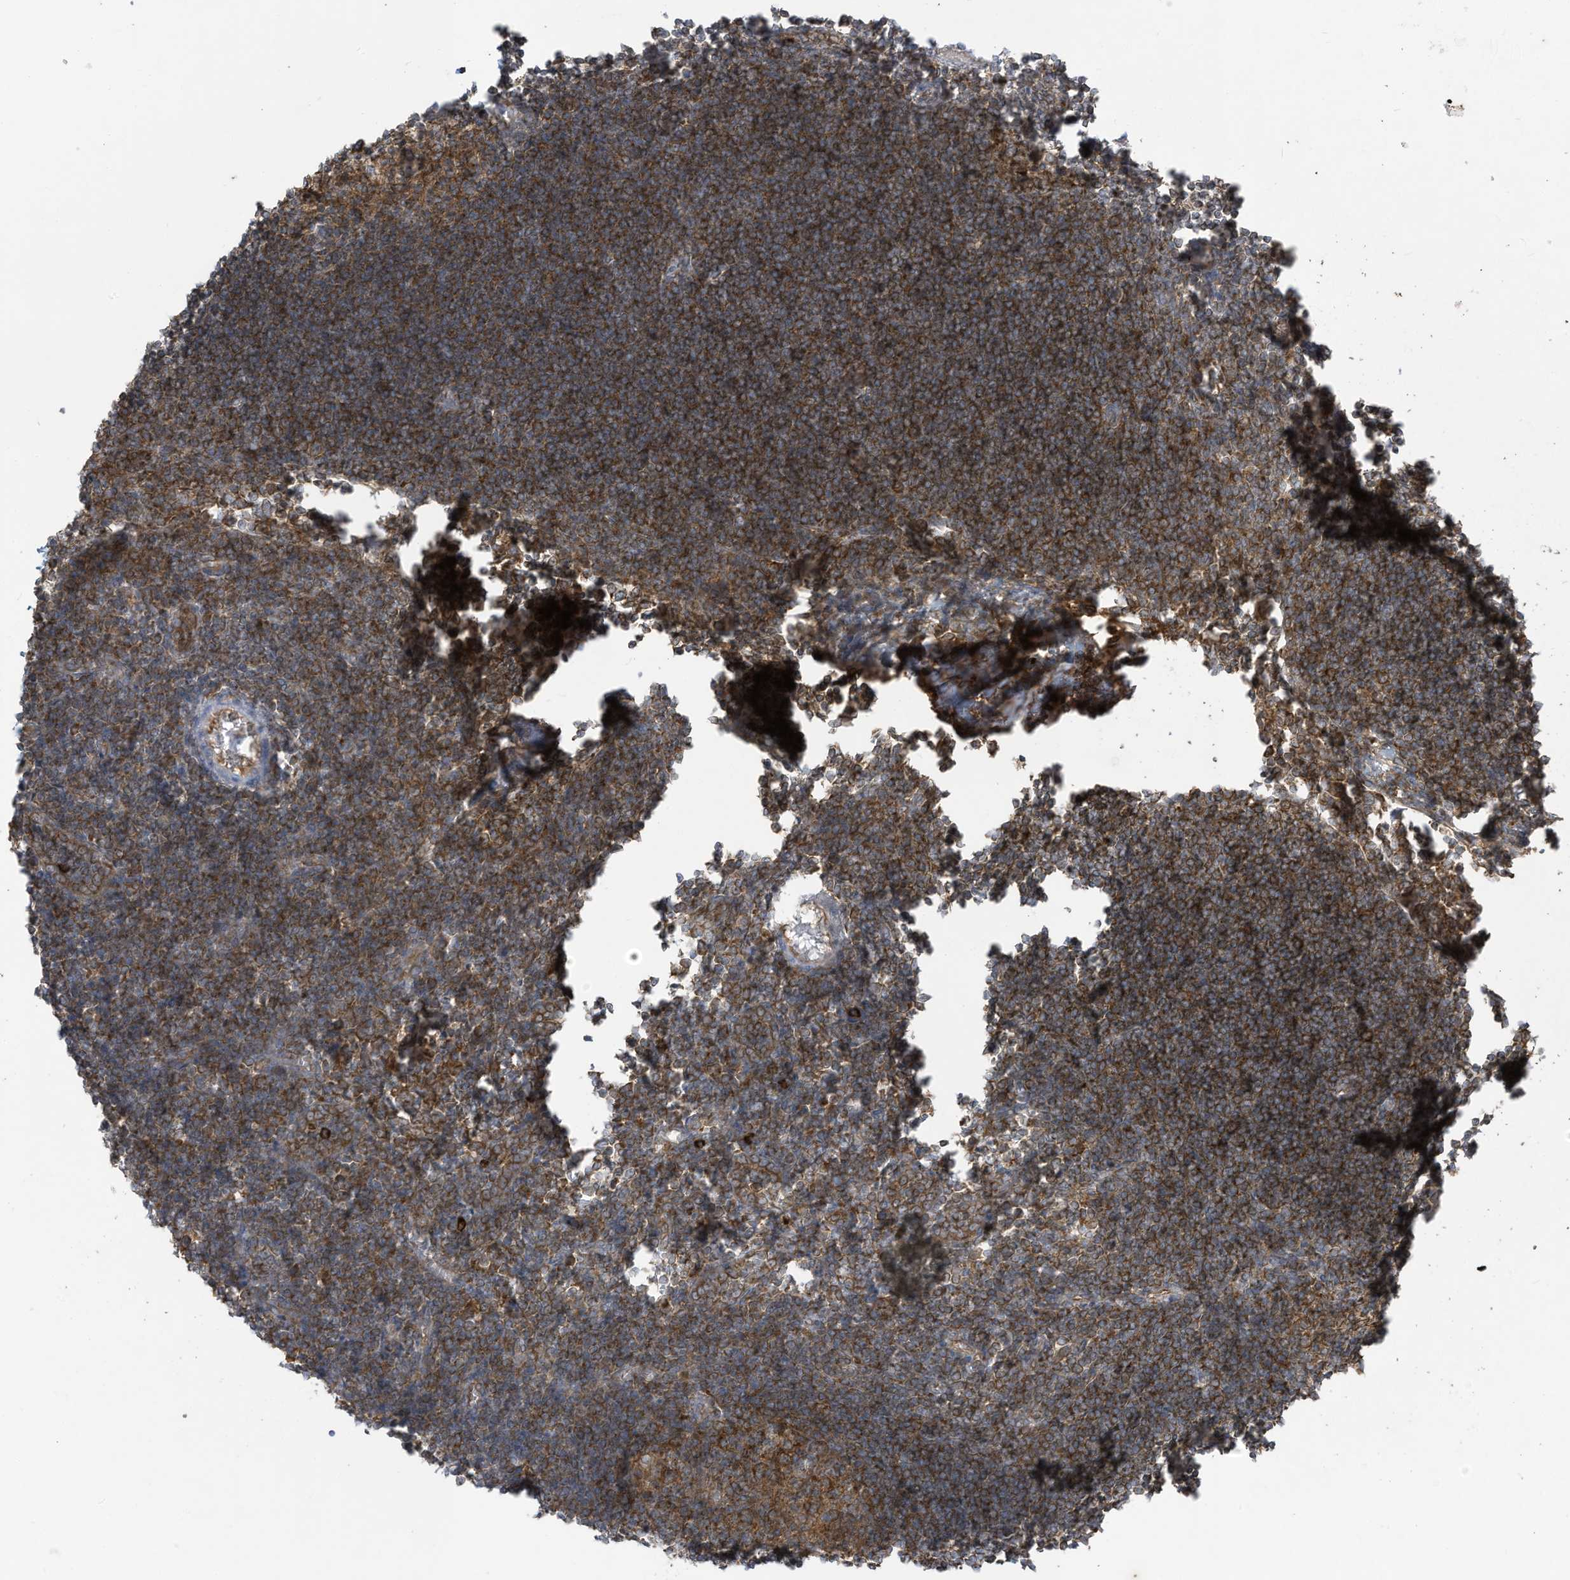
{"staining": {"intensity": "strong", "quantity": ">75%", "location": "cytoplasmic/membranous"}, "tissue": "lymph node", "cell_type": "Germinal center cells", "image_type": "normal", "snomed": [{"axis": "morphology", "description": "Normal tissue, NOS"}, {"axis": "morphology", "description": "Malignant melanoma, Metastatic site"}, {"axis": "topography", "description": "Lymph node"}], "caption": "Lymph node stained for a protein (brown) displays strong cytoplasmic/membranous positive staining in approximately >75% of germinal center cells.", "gene": "REPS1", "patient": {"sex": "male", "age": 41}}